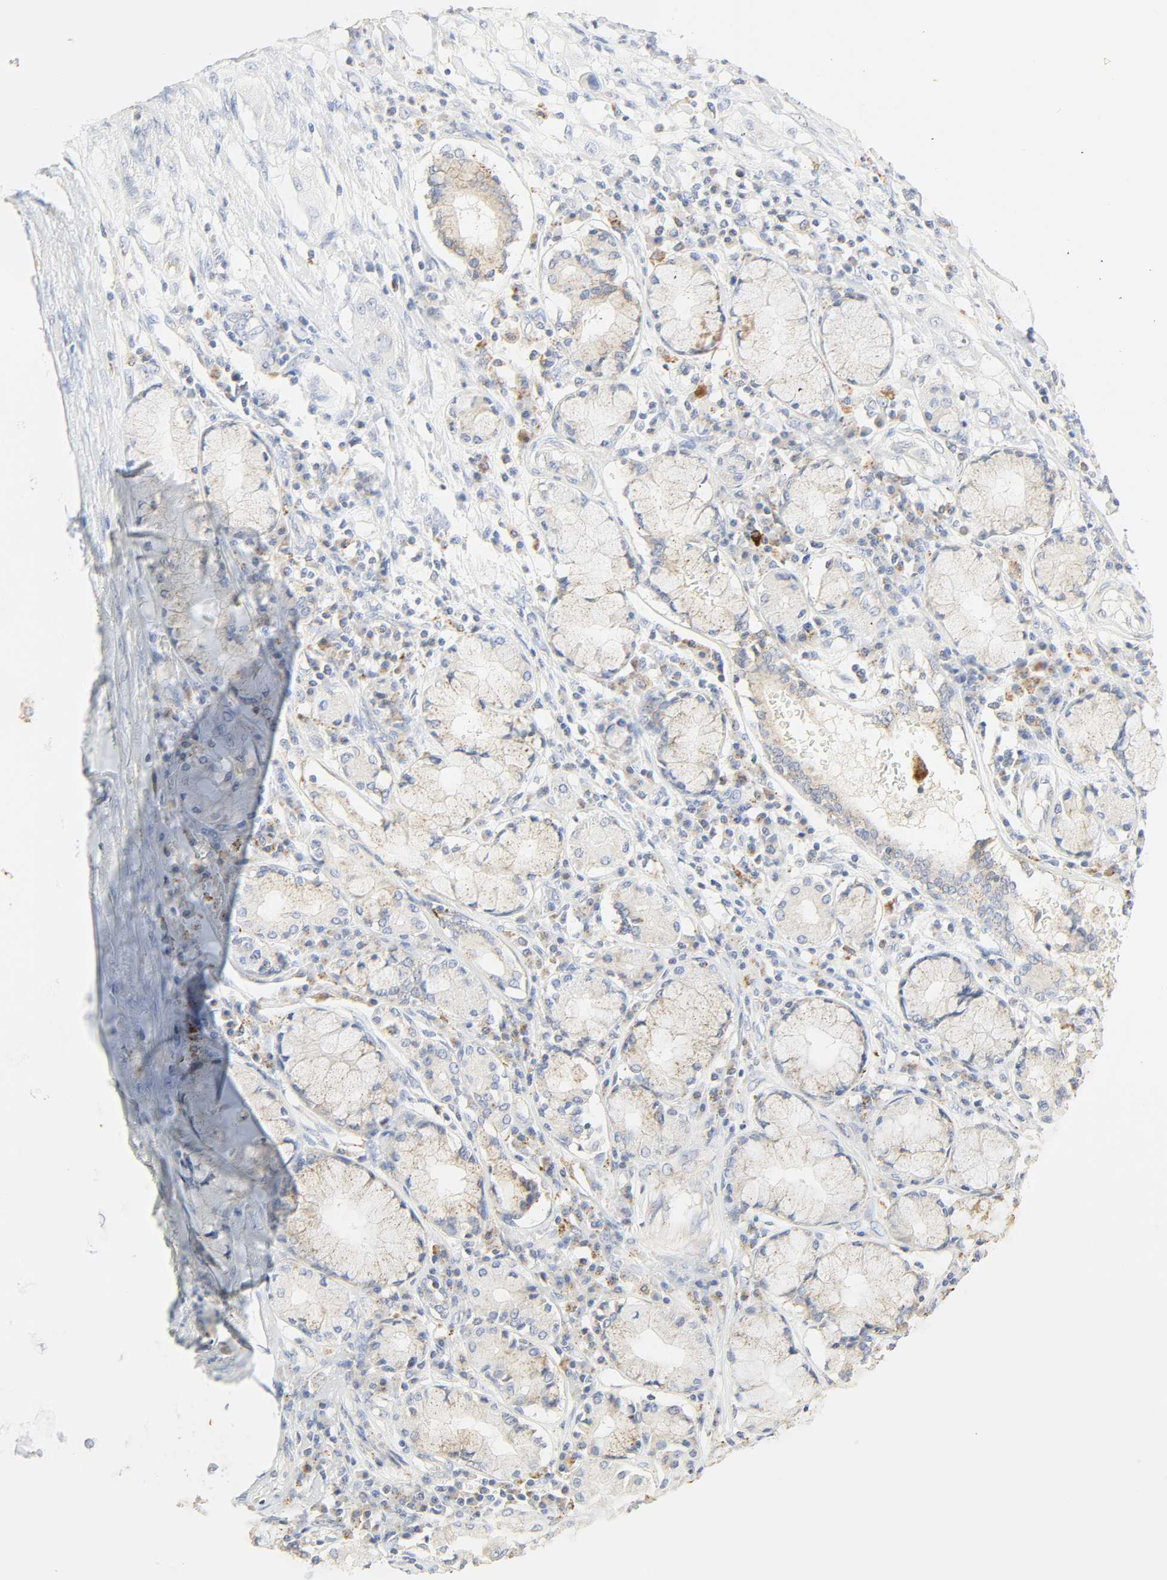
{"staining": {"intensity": "weak", "quantity": "<25%", "location": "cytoplasmic/membranous"}, "tissue": "lung cancer", "cell_type": "Tumor cells", "image_type": "cancer", "snomed": [{"axis": "morphology", "description": "Squamous cell carcinoma, NOS"}, {"axis": "topography", "description": "Lung"}], "caption": "Lung cancer (squamous cell carcinoma) was stained to show a protein in brown. There is no significant expression in tumor cells.", "gene": "CAMK2A", "patient": {"sex": "female", "age": 47}}